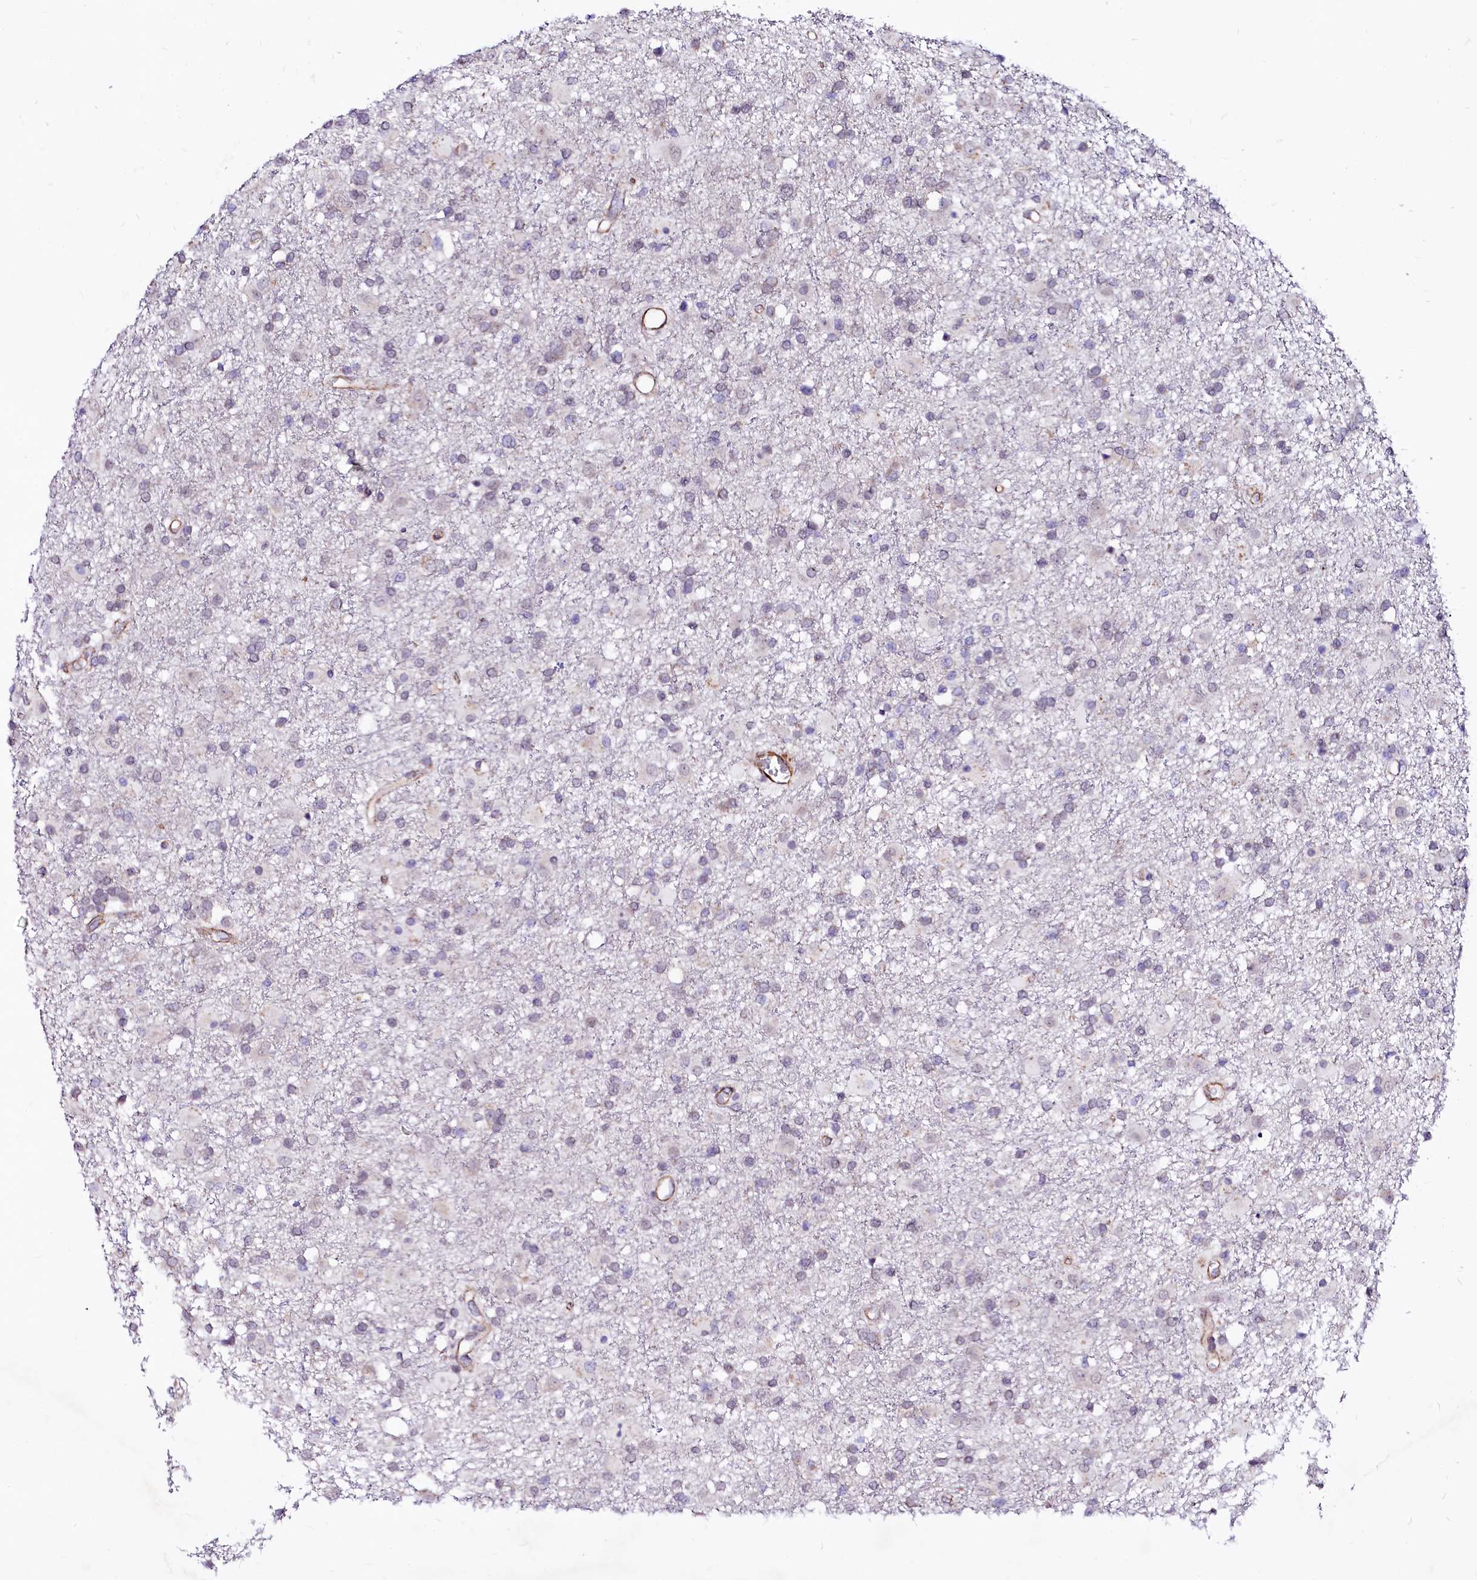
{"staining": {"intensity": "negative", "quantity": "none", "location": "none"}, "tissue": "glioma", "cell_type": "Tumor cells", "image_type": "cancer", "snomed": [{"axis": "morphology", "description": "Glioma, malignant, Low grade"}, {"axis": "topography", "description": "Brain"}], "caption": "Immunohistochemistry (IHC) of human low-grade glioma (malignant) exhibits no expression in tumor cells.", "gene": "GPR176", "patient": {"sex": "male", "age": 65}}